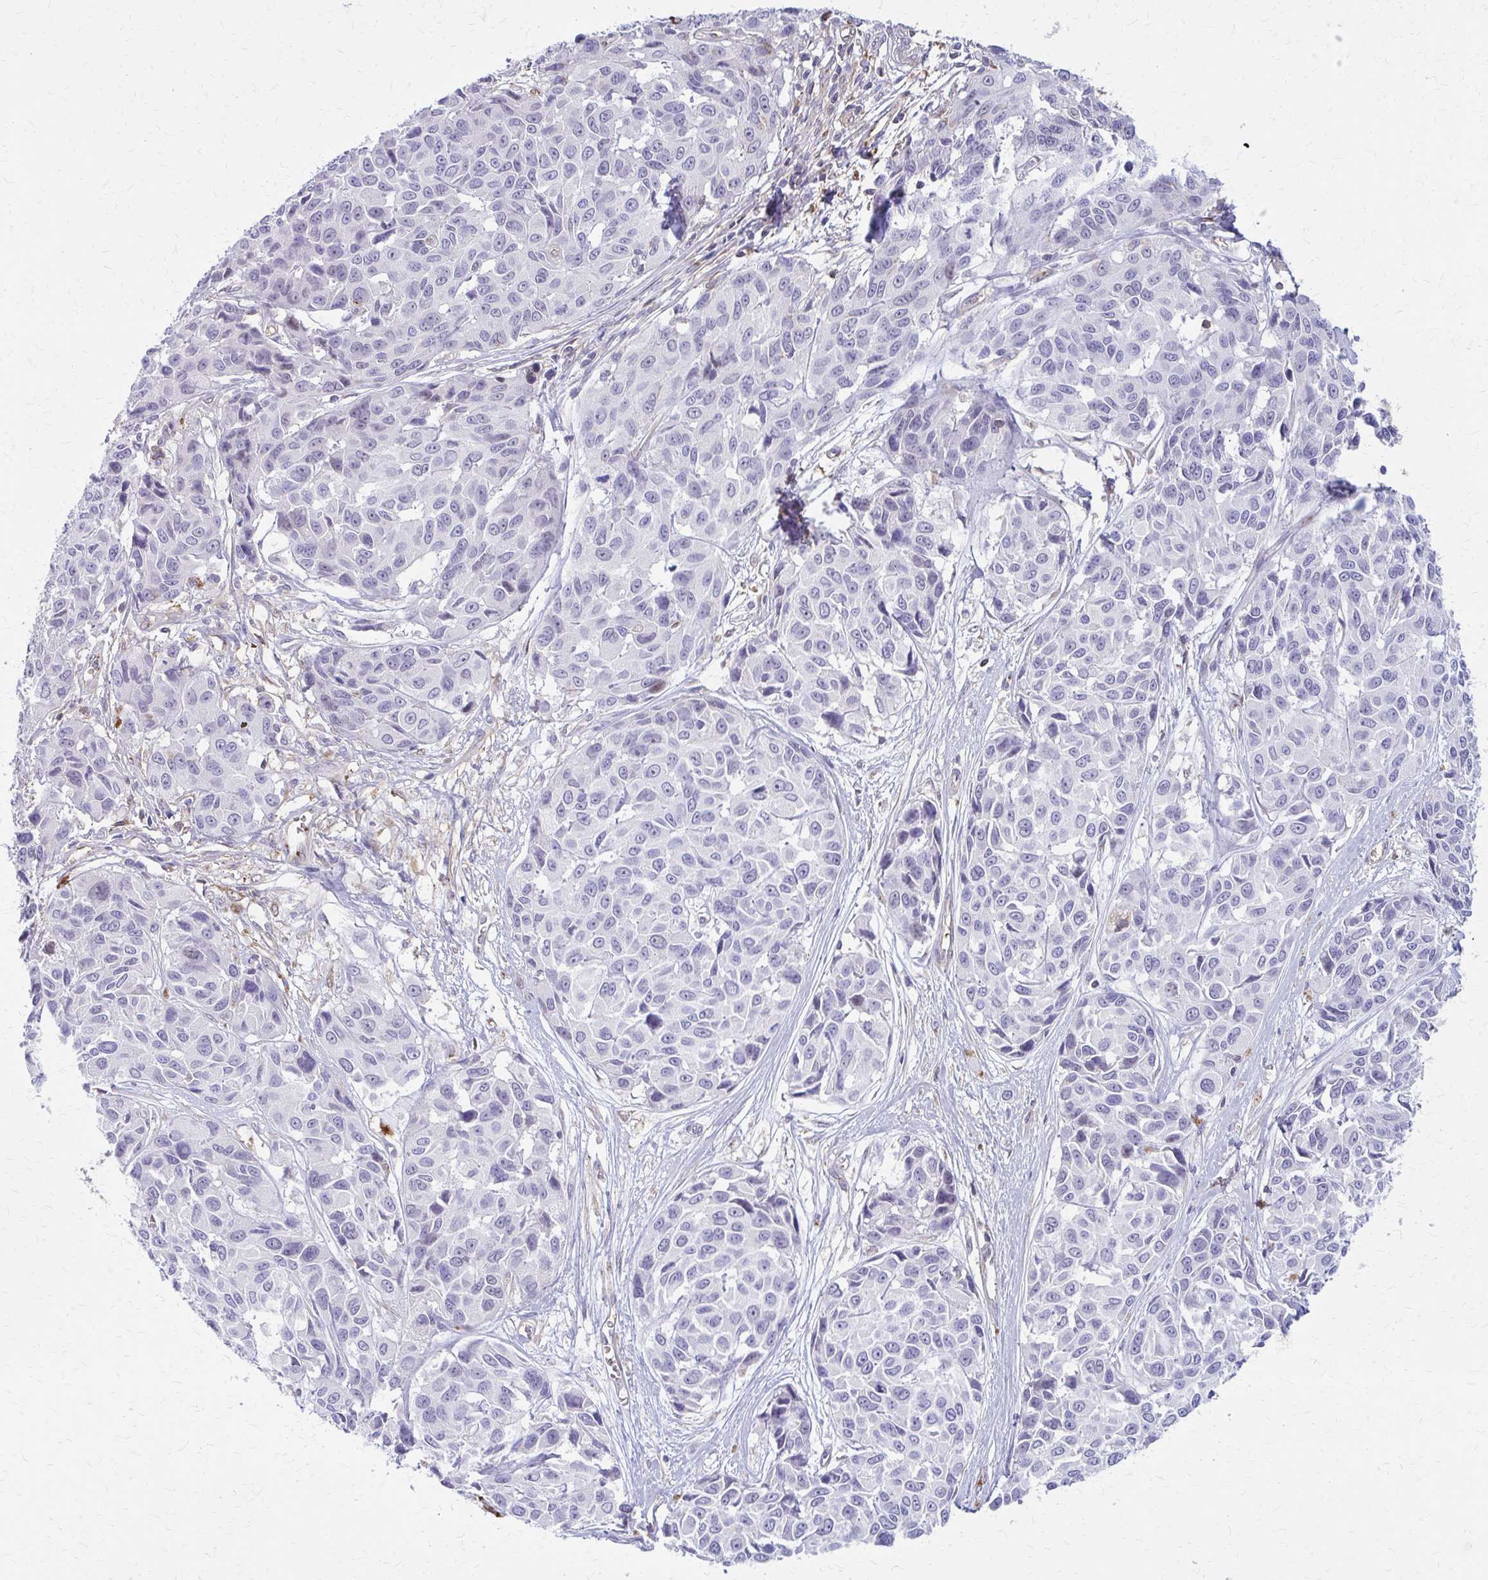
{"staining": {"intensity": "negative", "quantity": "none", "location": "none"}, "tissue": "melanoma", "cell_type": "Tumor cells", "image_type": "cancer", "snomed": [{"axis": "morphology", "description": "Malignant melanoma, NOS"}, {"axis": "topography", "description": "Skin"}], "caption": "This is a histopathology image of immunohistochemistry staining of melanoma, which shows no positivity in tumor cells.", "gene": "IFI44L", "patient": {"sex": "female", "age": 66}}